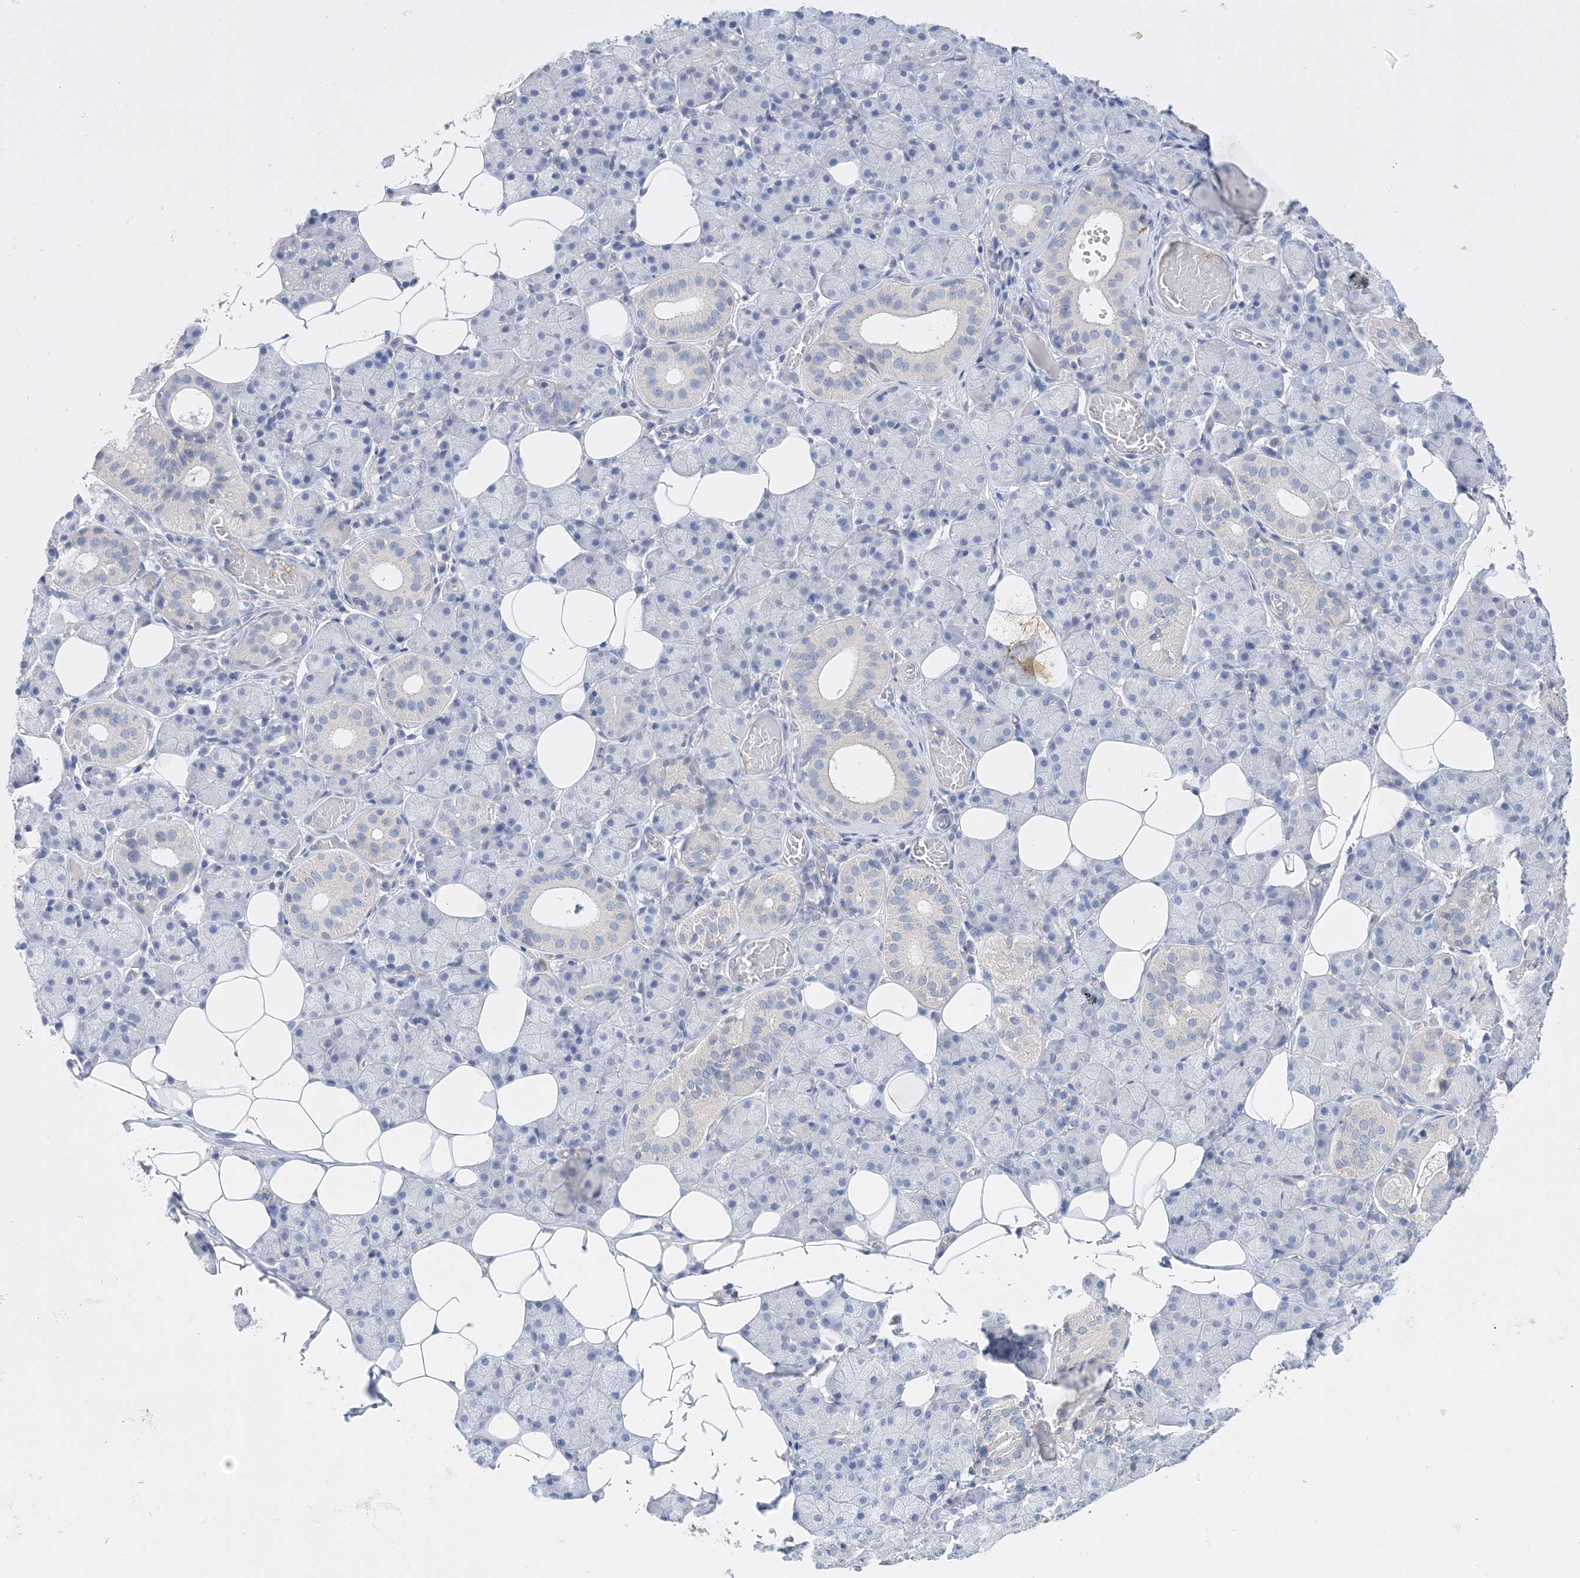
{"staining": {"intensity": "negative", "quantity": "none", "location": "none"}, "tissue": "salivary gland", "cell_type": "Glandular cells", "image_type": "normal", "snomed": [{"axis": "morphology", "description": "Normal tissue, NOS"}, {"axis": "topography", "description": "Salivary gland"}], "caption": "This is a photomicrograph of immunohistochemistry (IHC) staining of normal salivary gland, which shows no positivity in glandular cells.", "gene": "KPRP", "patient": {"sex": "female", "age": 33}}